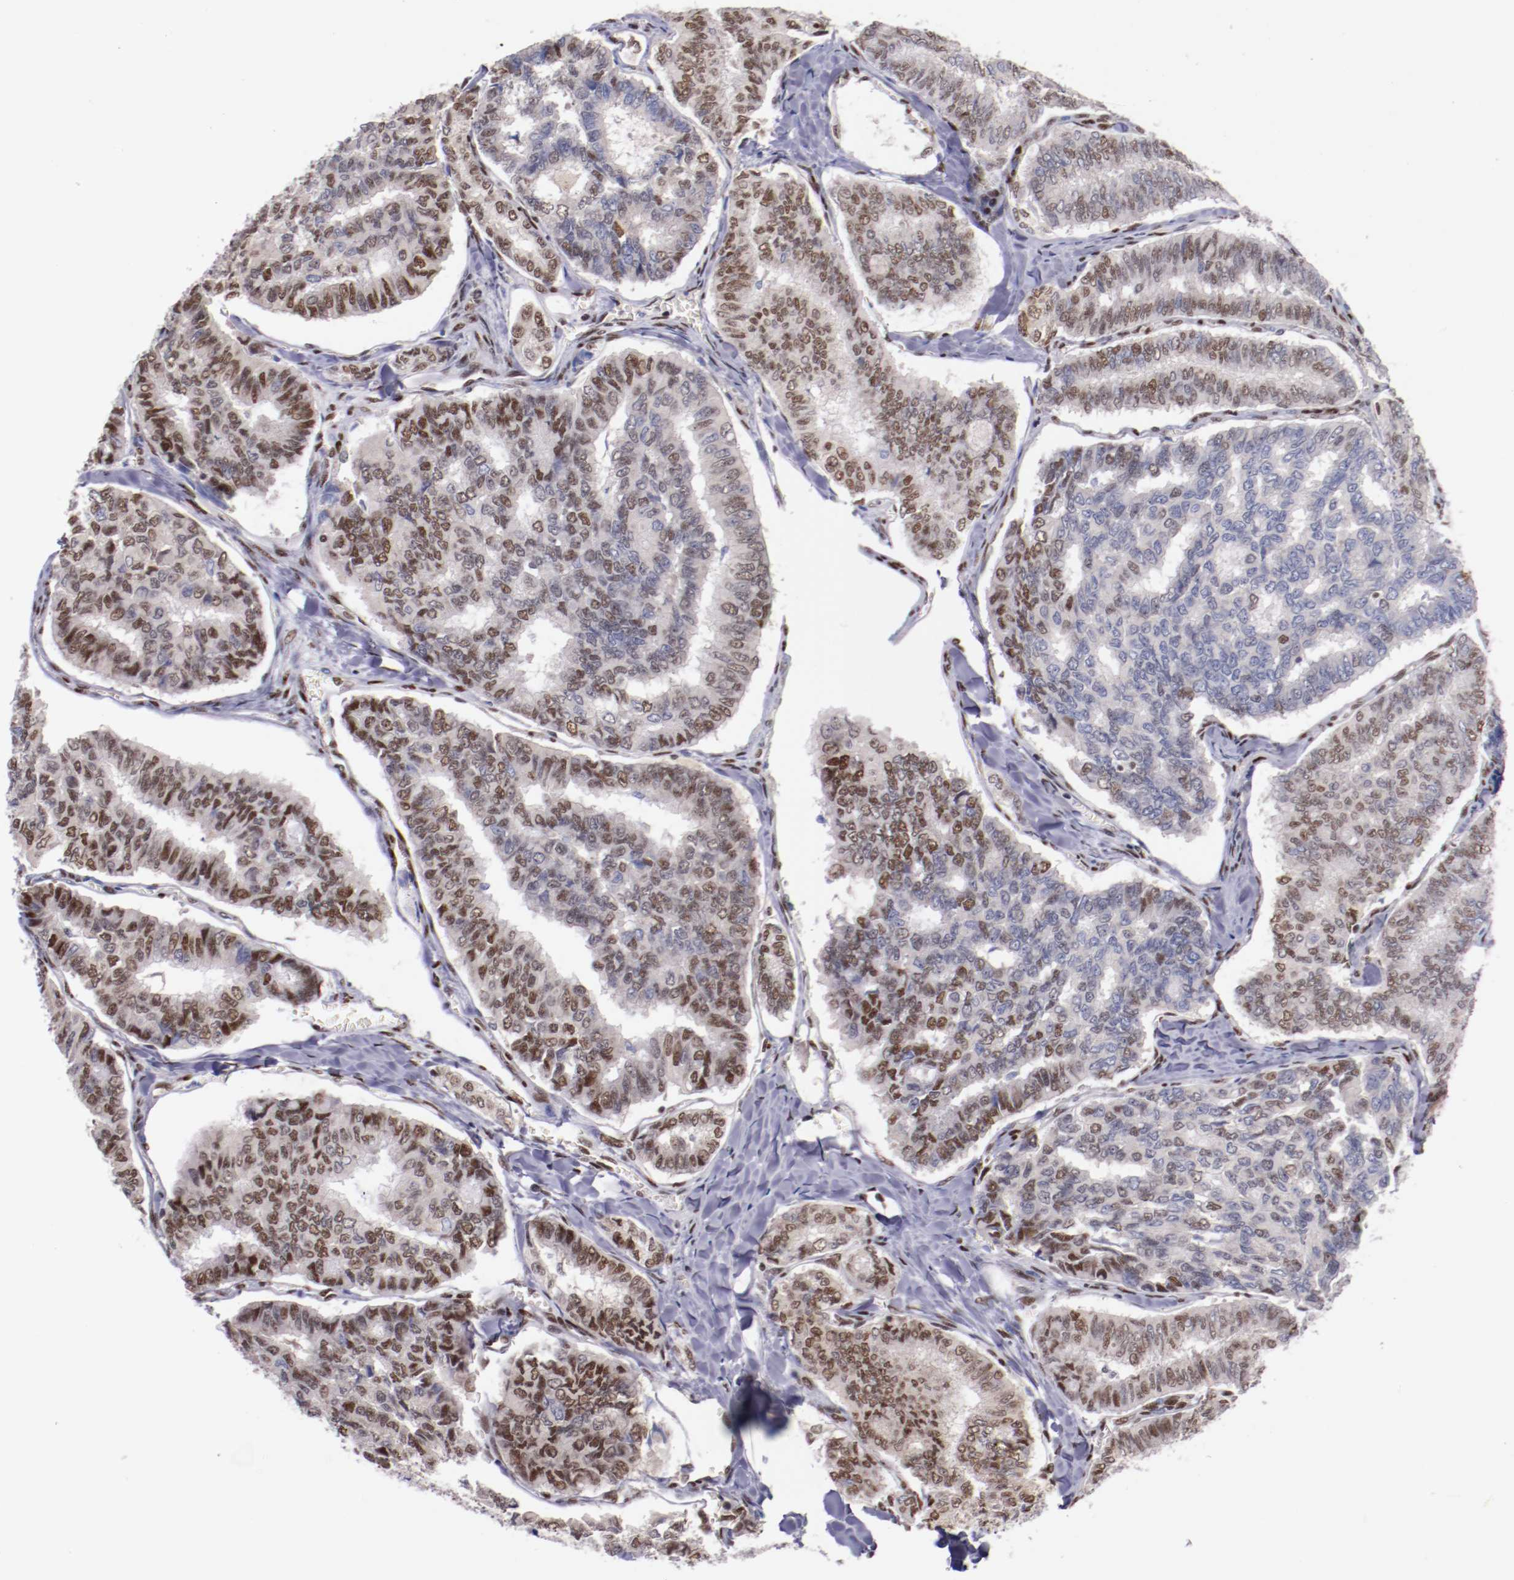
{"staining": {"intensity": "moderate", "quantity": "25%-75%", "location": "nuclear"}, "tissue": "thyroid cancer", "cell_type": "Tumor cells", "image_type": "cancer", "snomed": [{"axis": "morphology", "description": "Papillary adenocarcinoma, NOS"}, {"axis": "topography", "description": "Thyroid gland"}], "caption": "Protein expression analysis of thyroid cancer demonstrates moderate nuclear staining in approximately 25%-75% of tumor cells.", "gene": "SRF", "patient": {"sex": "female", "age": 35}}